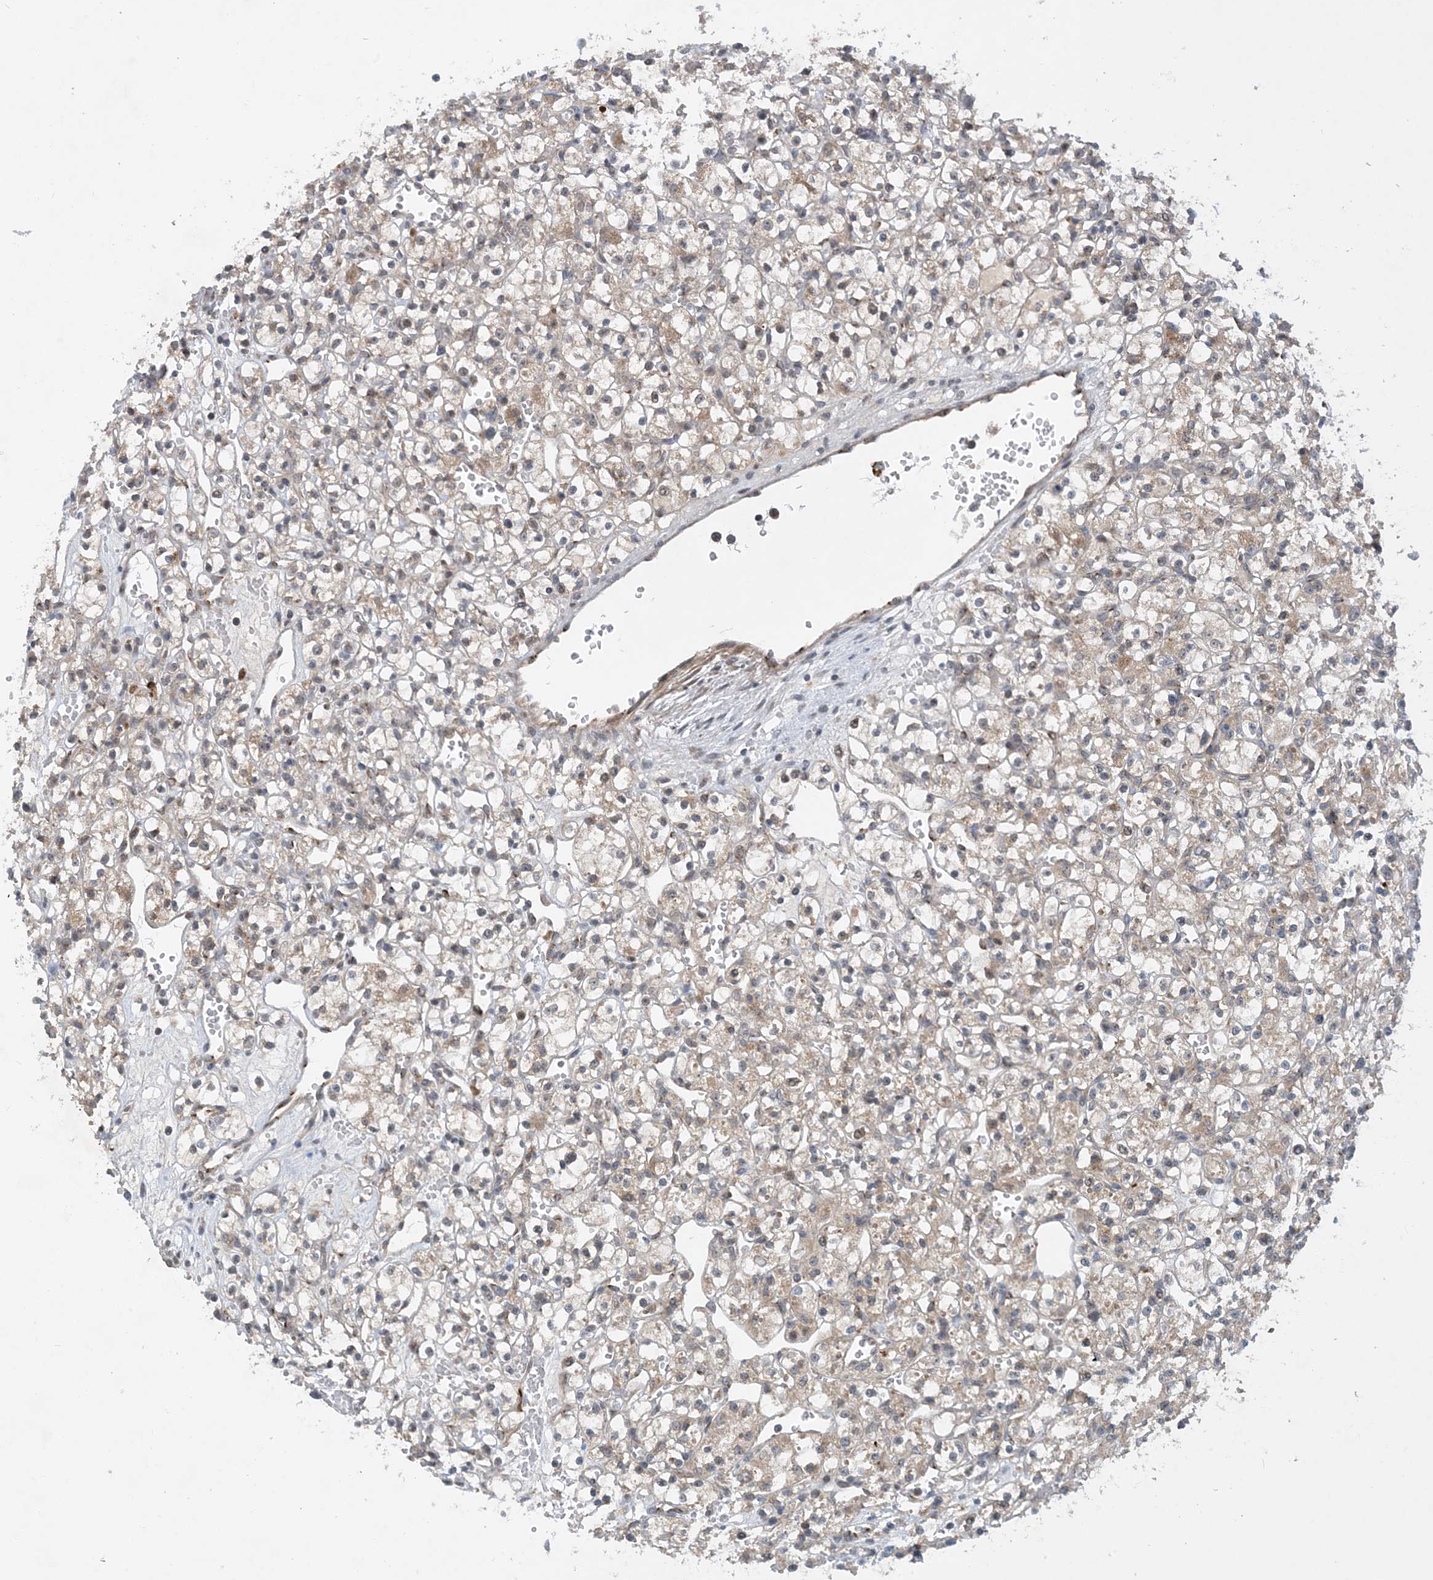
{"staining": {"intensity": "weak", "quantity": "25%-75%", "location": "cytoplasmic/membranous"}, "tissue": "renal cancer", "cell_type": "Tumor cells", "image_type": "cancer", "snomed": [{"axis": "morphology", "description": "Adenocarcinoma, NOS"}, {"axis": "topography", "description": "Kidney"}], "caption": "This histopathology image displays immunohistochemistry staining of renal cancer, with low weak cytoplasmic/membranous positivity in about 25%-75% of tumor cells.", "gene": "TINAG", "patient": {"sex": "female", "age": 59}}